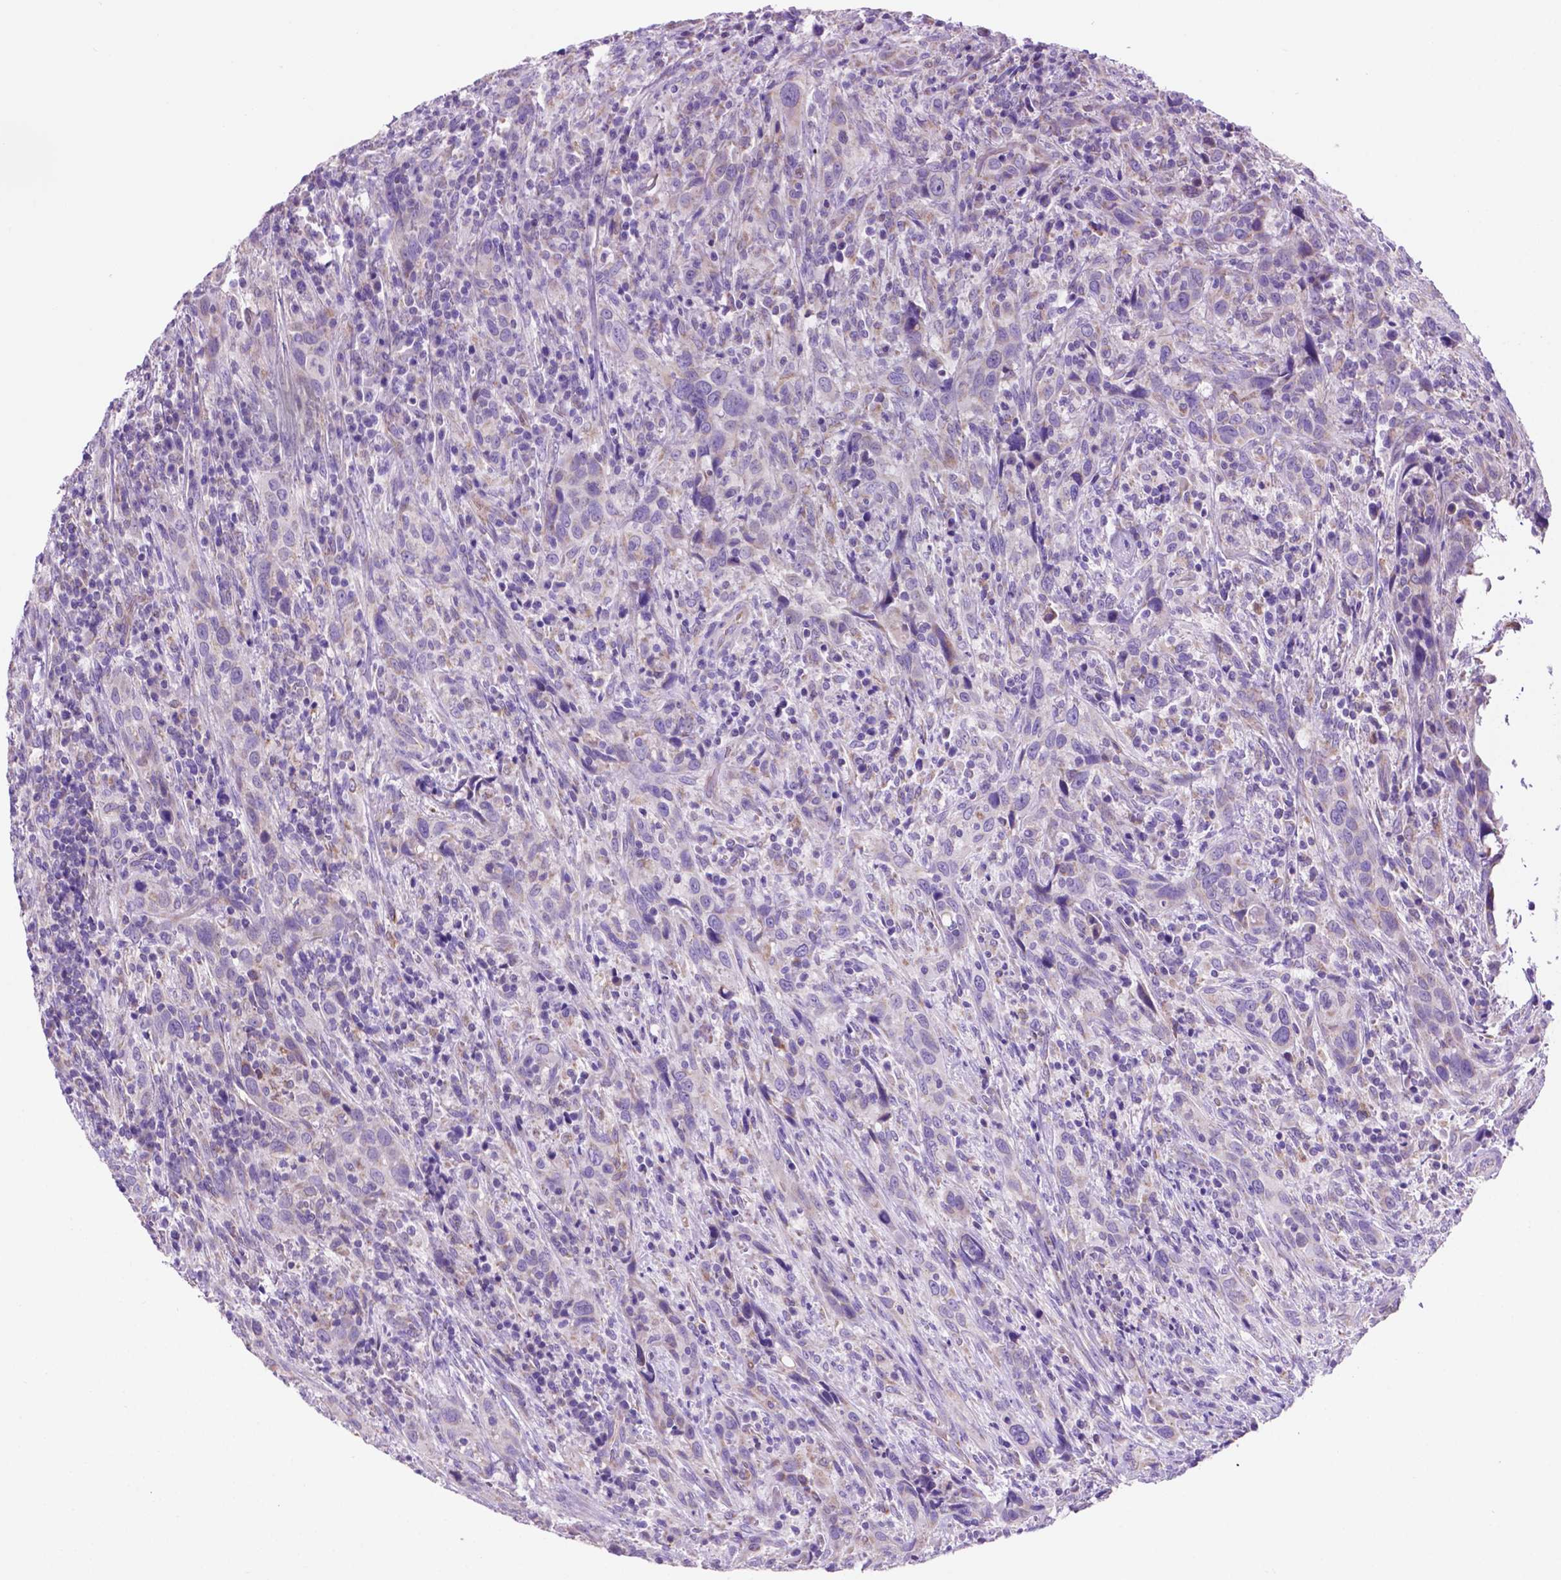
{"staining": {"intensity": "negative", "quantity": "none", "location": "none"}, "tissue": "urothelial cancer", "cell_type": "Tumor cells", "image_type": "cancer", "snomed": [{"axis": "morphology", "description": "Urothelial carcinoma, NOS"}, {"axis": "morphology", "description": "Urothelial carcinoma, High grade"}, {"axis": "topography", "description": "Urinary bladder"}], "caption": "The micrograph exhibits no significant positivity in tumor cells of urothelial carcinoma (high-grade).", "gene": "TMEM121B", "patient": {"sex": "female", "age": 64}}